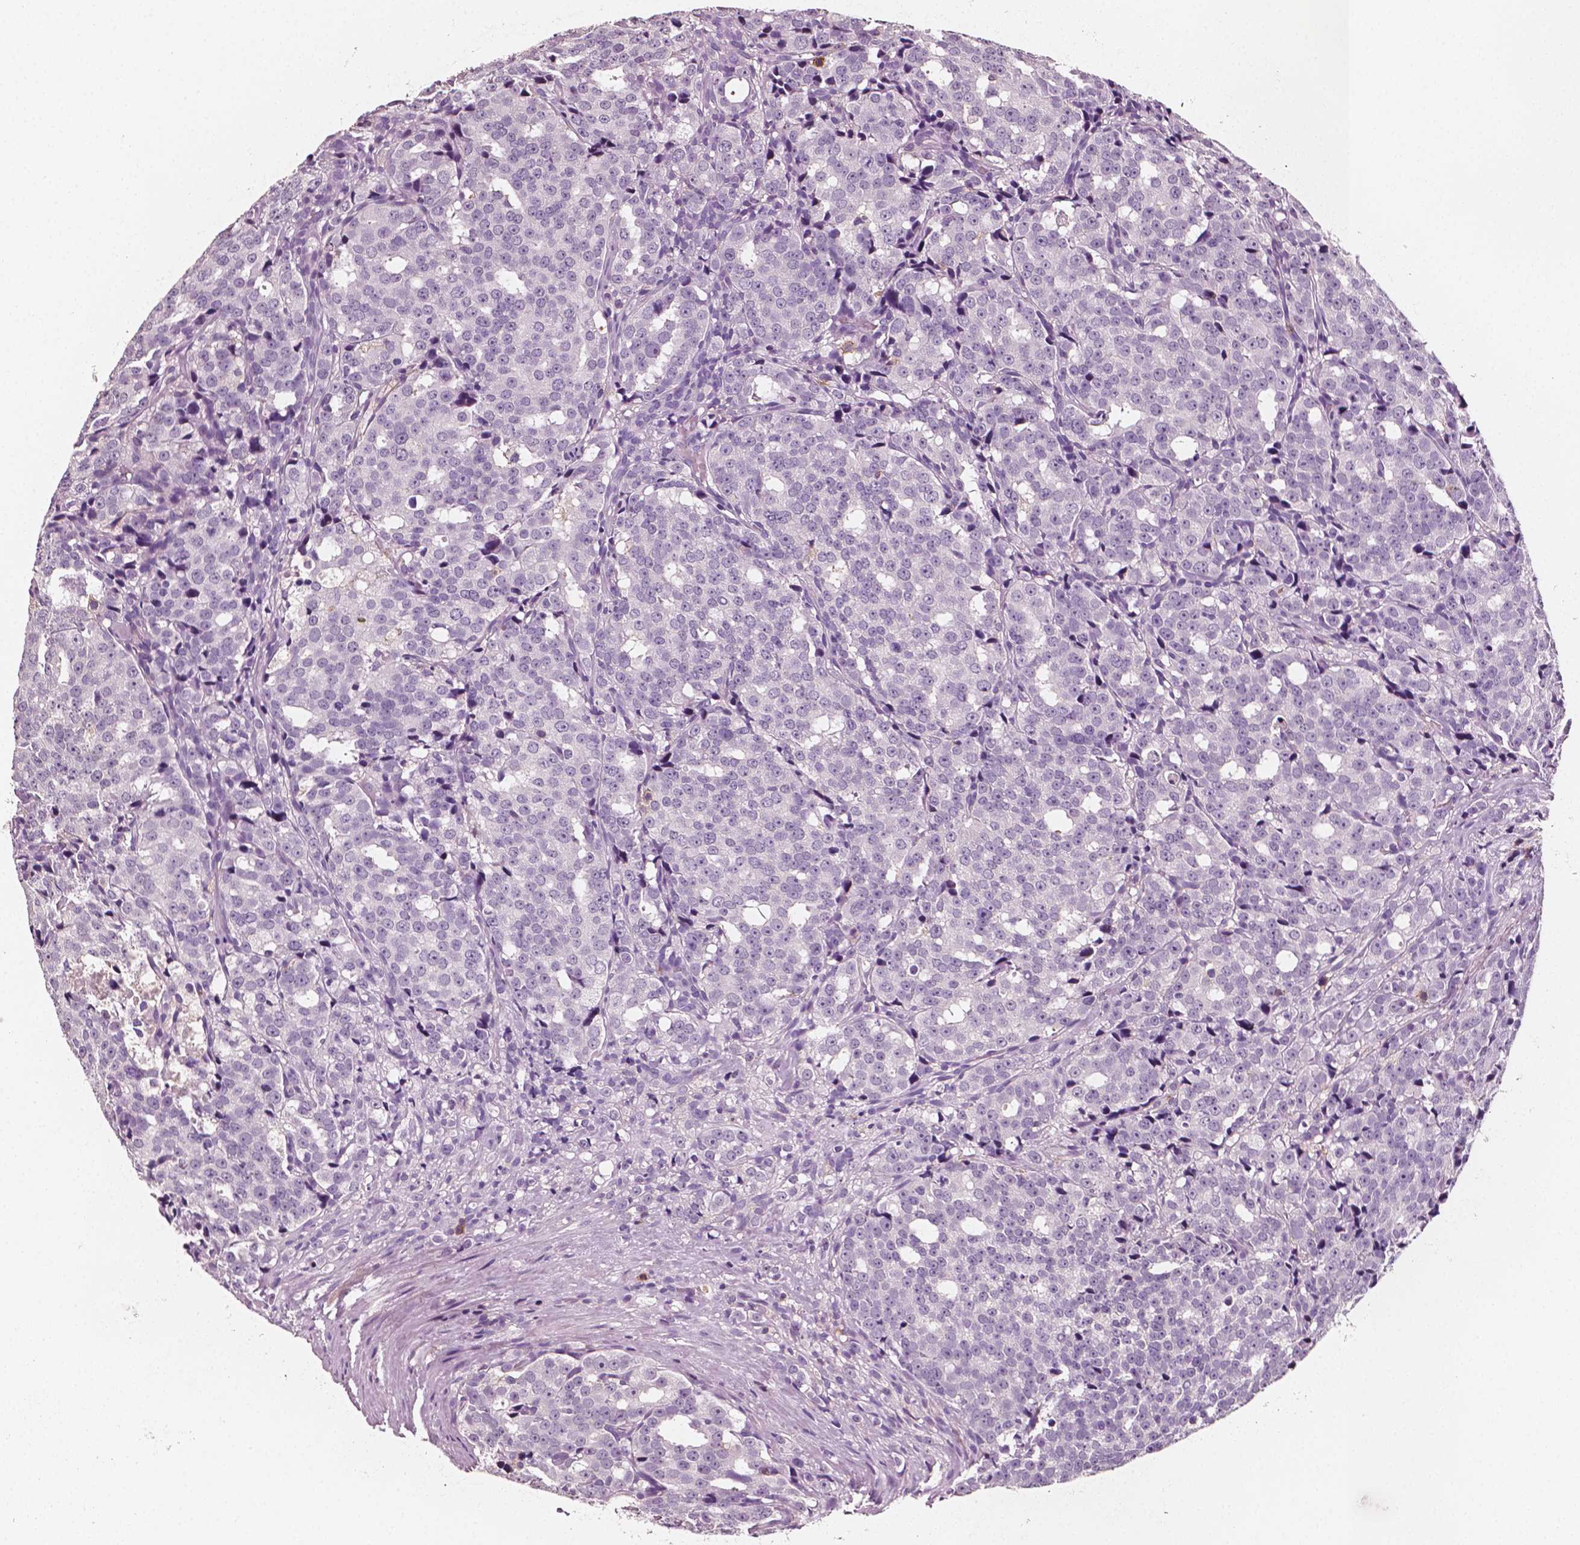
{"staining": {"intensity": "negative", "quantity": "none", "location": "none"}, "tissue": "prostate cancer", "cell_type": "Tumor cells", "image_type": "cancer", "snomed": [{"axis": "morphology", "description": "Adenocarcinoma, High grade"}, {"axis": "topography", "description": "Prostate"}], "caption": "Photomicrograph shows no protein positivity in tumor cells of prostate cancer tissue.", "gene": "PTPRC", "patient": {"sex": "male", "age": 53}}